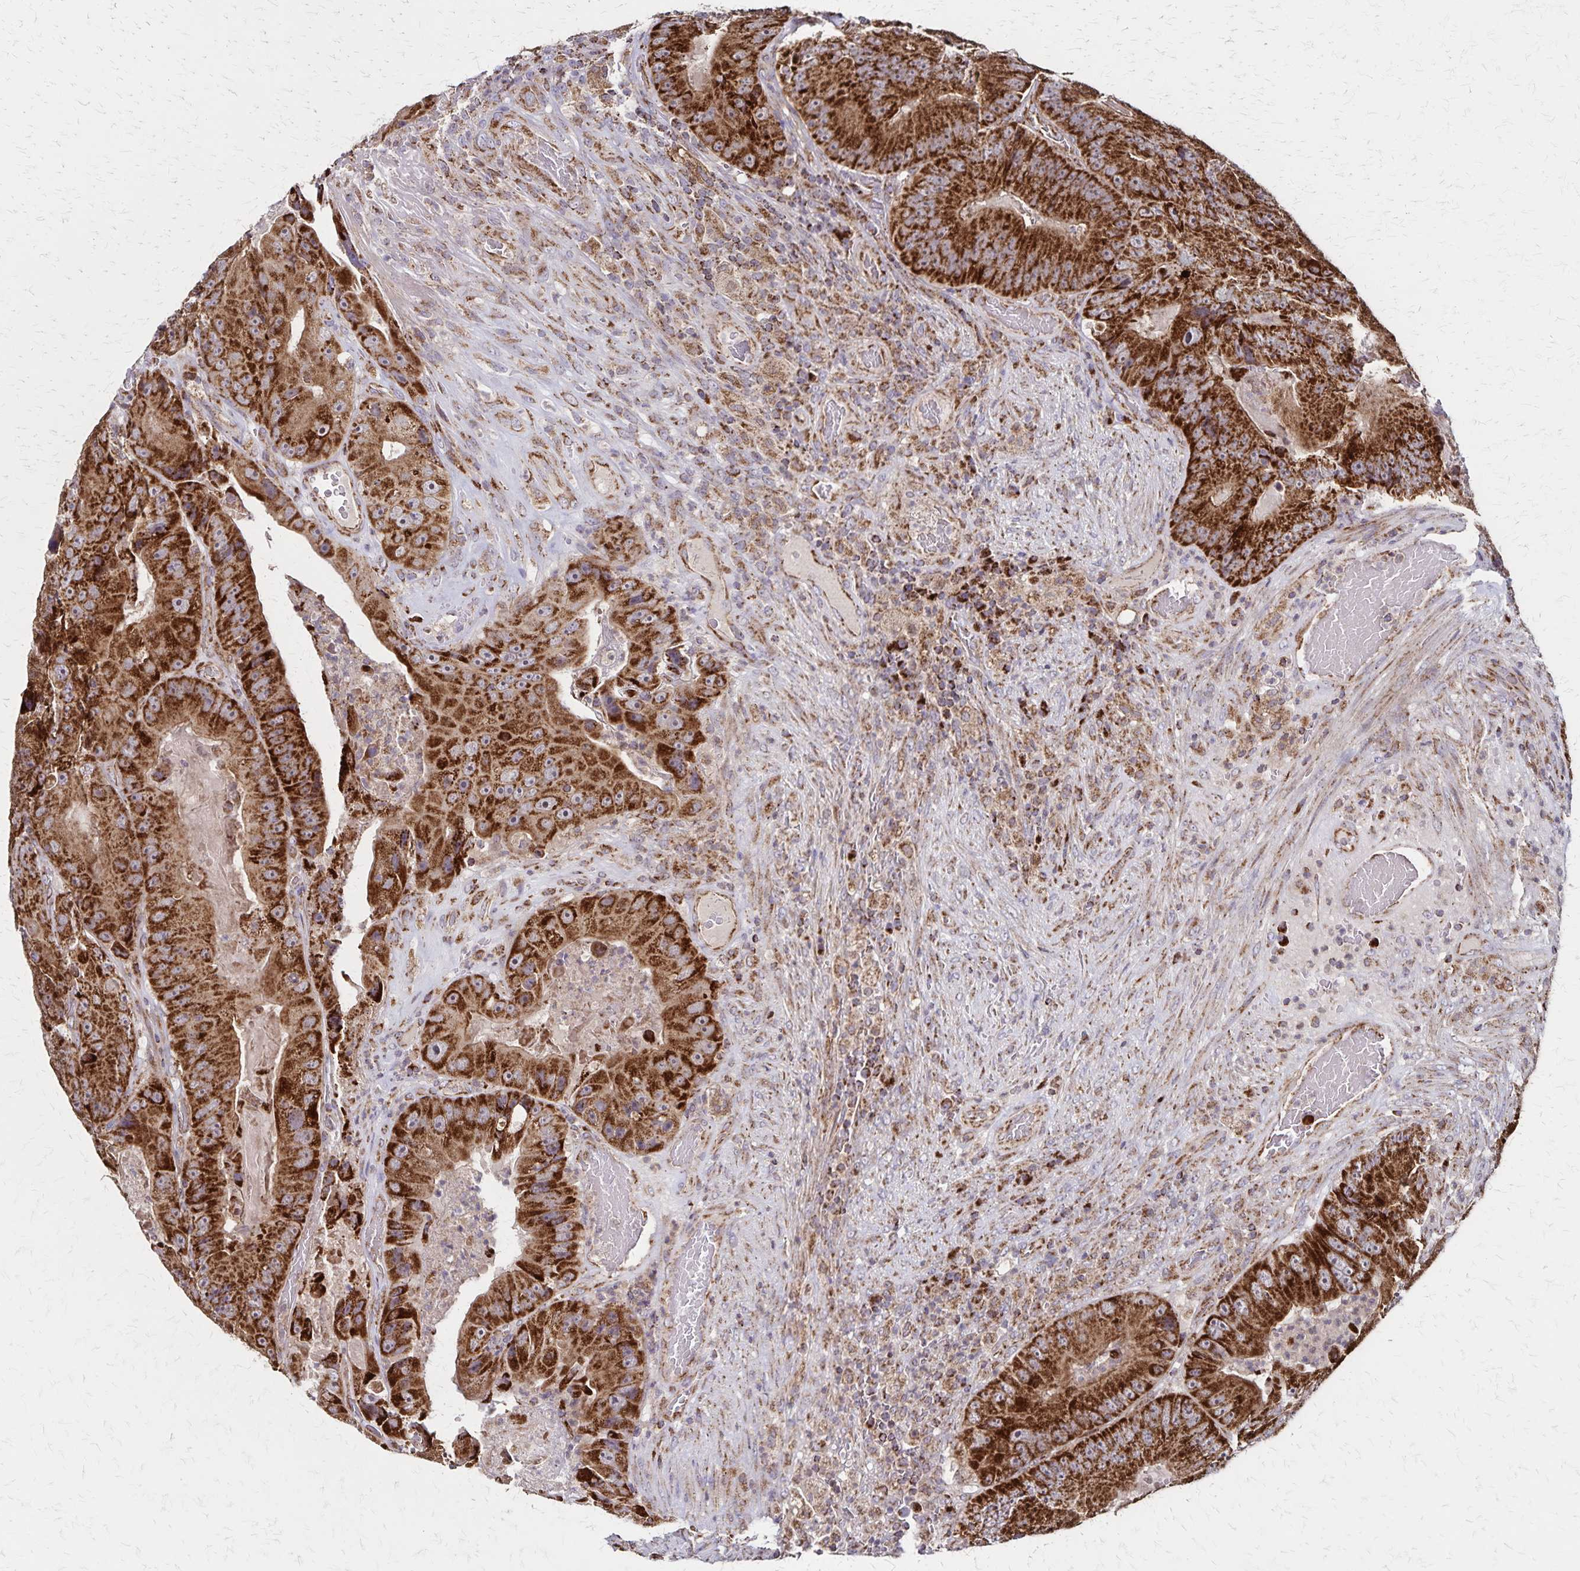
{"staining": {"intensity": "strong", "quantity": ">75%", "location": "cytoplasmic/membranous"}, "tissue": "colorectal cancer", "cell_type": "Tumor cells", "image_type": "cancer", "snomed": [{"axis": "morphology", "description": "Adenocarcinoma, NOS"}, {"axis": "topography", "description": "Colon"}], "caption": "An image of human colorectal adenocarcinoma stained for a protein reveals strong cytoplasmic/membranous brown staining in tumor cells.", "gene": "NFS1", "patient": {"sex": "female", "age": 86}}